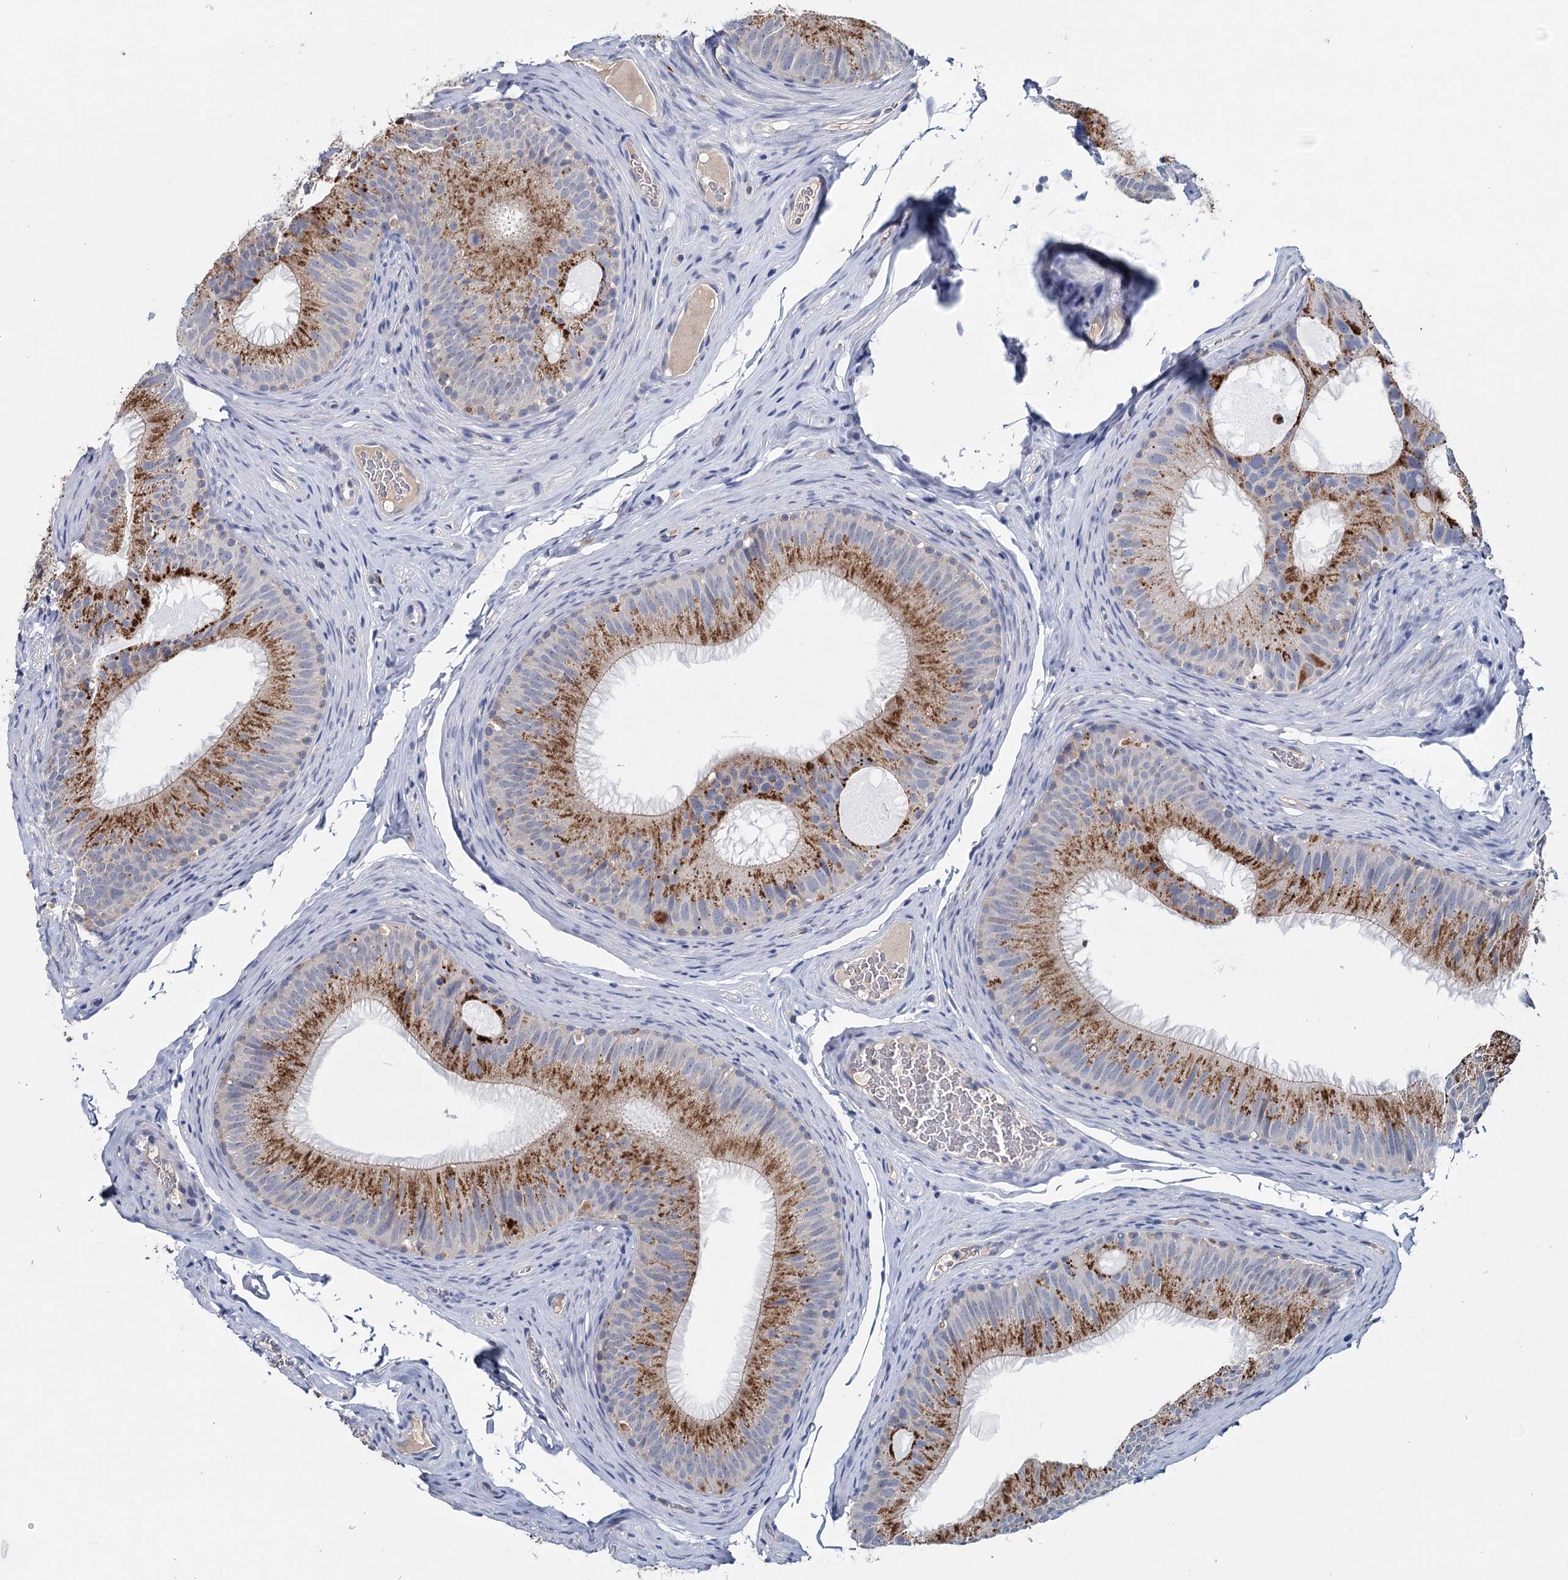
{"staining": {"intensity": "strong", "quantity": ">75%", "location": "cytoplasmic/membranous"}, "tissue": "epididymis", "cell_type": "Glandular cells", "image_type": "normal", "snomed": [{"axis": "morphology", "description": "Normal tissue, NOS"}, {"axis": "topography", "description": "Epididymis"}], "caption": "Protein expression analysis of normal epididymis reveals strong cytoplasmic/membranous staining in approximately >75% of glandular cells. The staining was performed using DAB to visualize the protein expression in brown, while the nuclei were stained in blue with hematoxylin (Magnification: 20x).", "gene": "ANKRD16", "patient": {"sex": "male", "age": 34}}